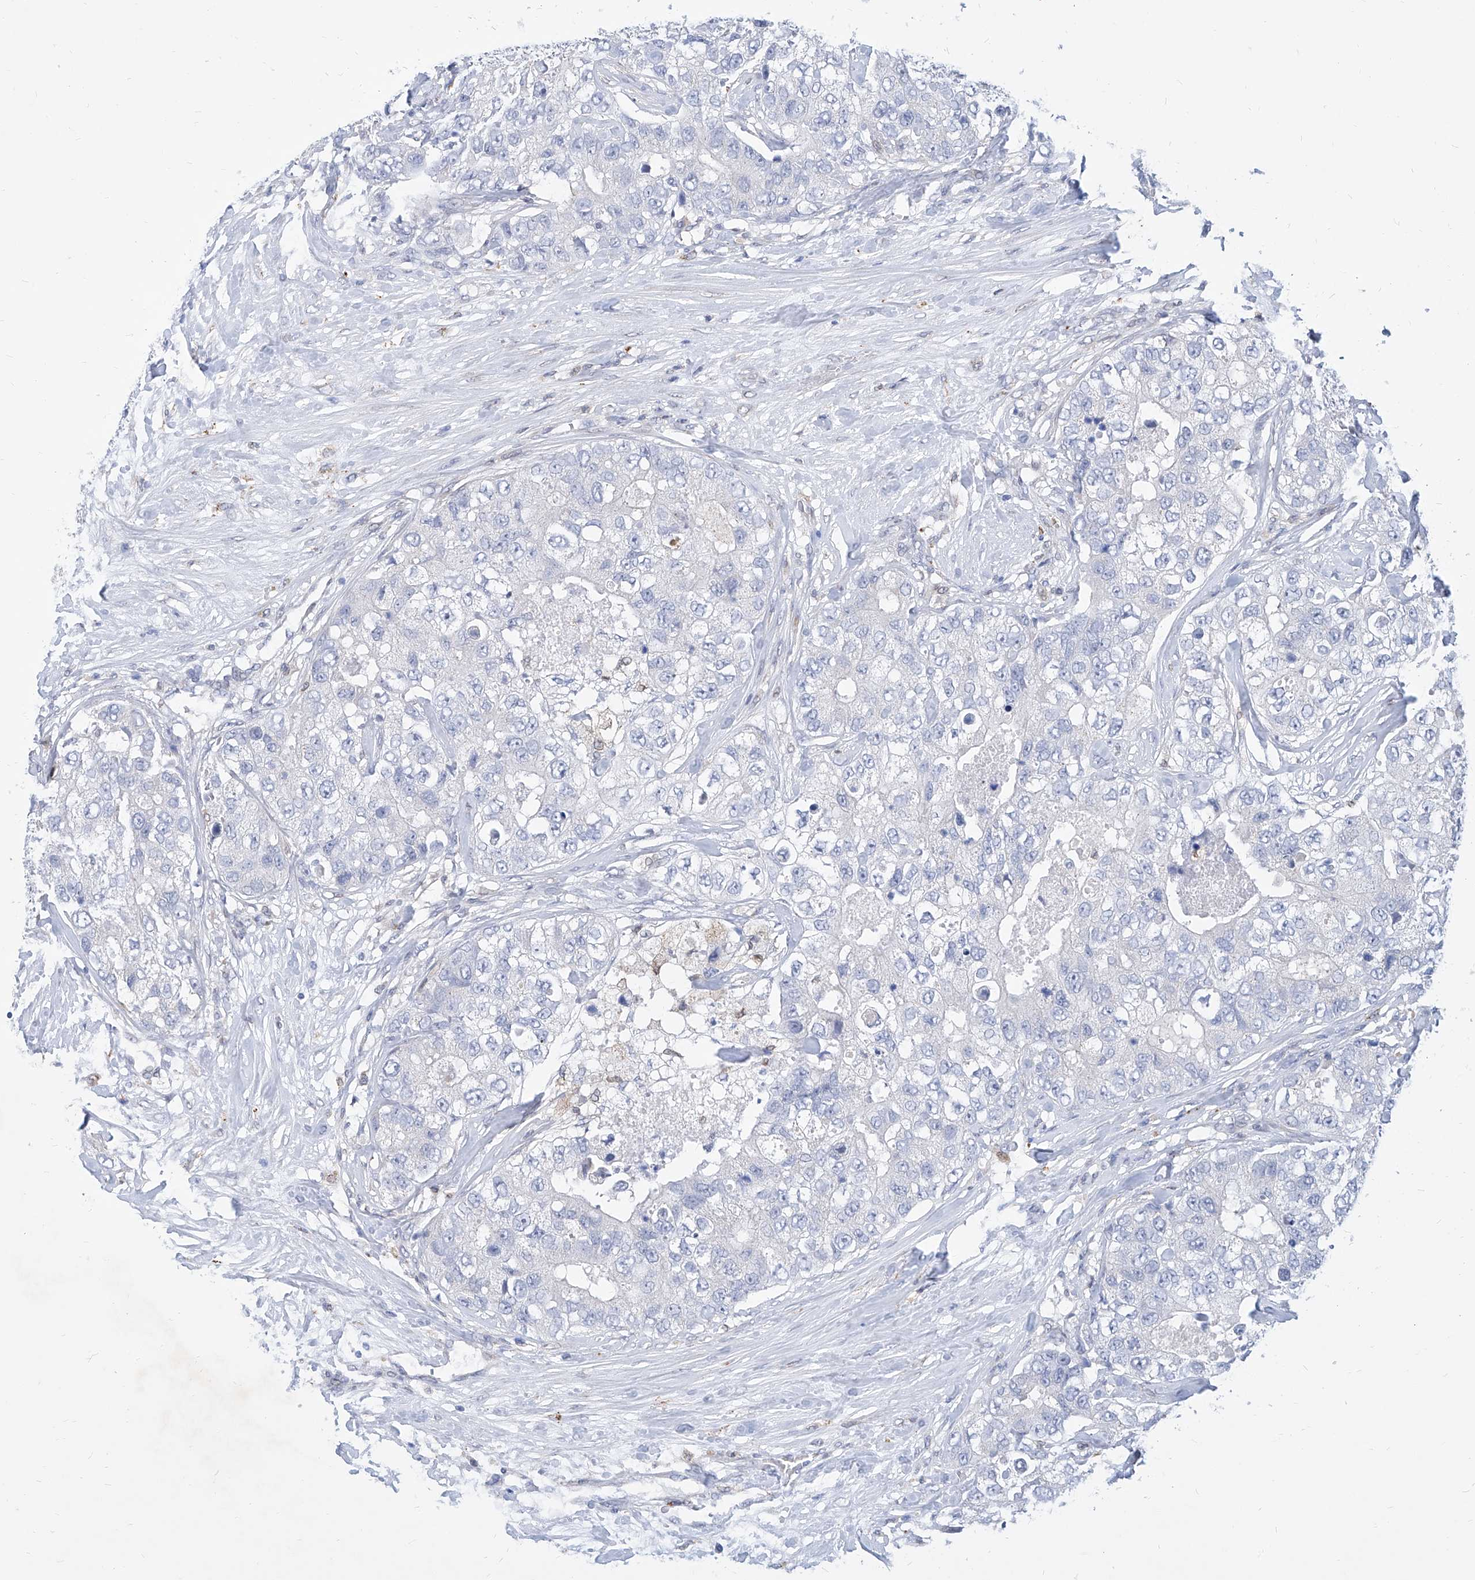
{"staining": {"intensity": "negative", "quantity": "none", "location": "none"}, "tissue": "breast cancer", "cell_type": "Tumor cells", "image_type": "cancer", "snomed": [{"axis": "morphology", "description": "Duct carcinoma"}, {"axis": "topography", "description": "Breast"}], "caption": "Breast cancer stained for a protein using IHC reveals no staining tumor cells.", "gene": "MX2", "patient": {"sex": "female", "age": 62}}